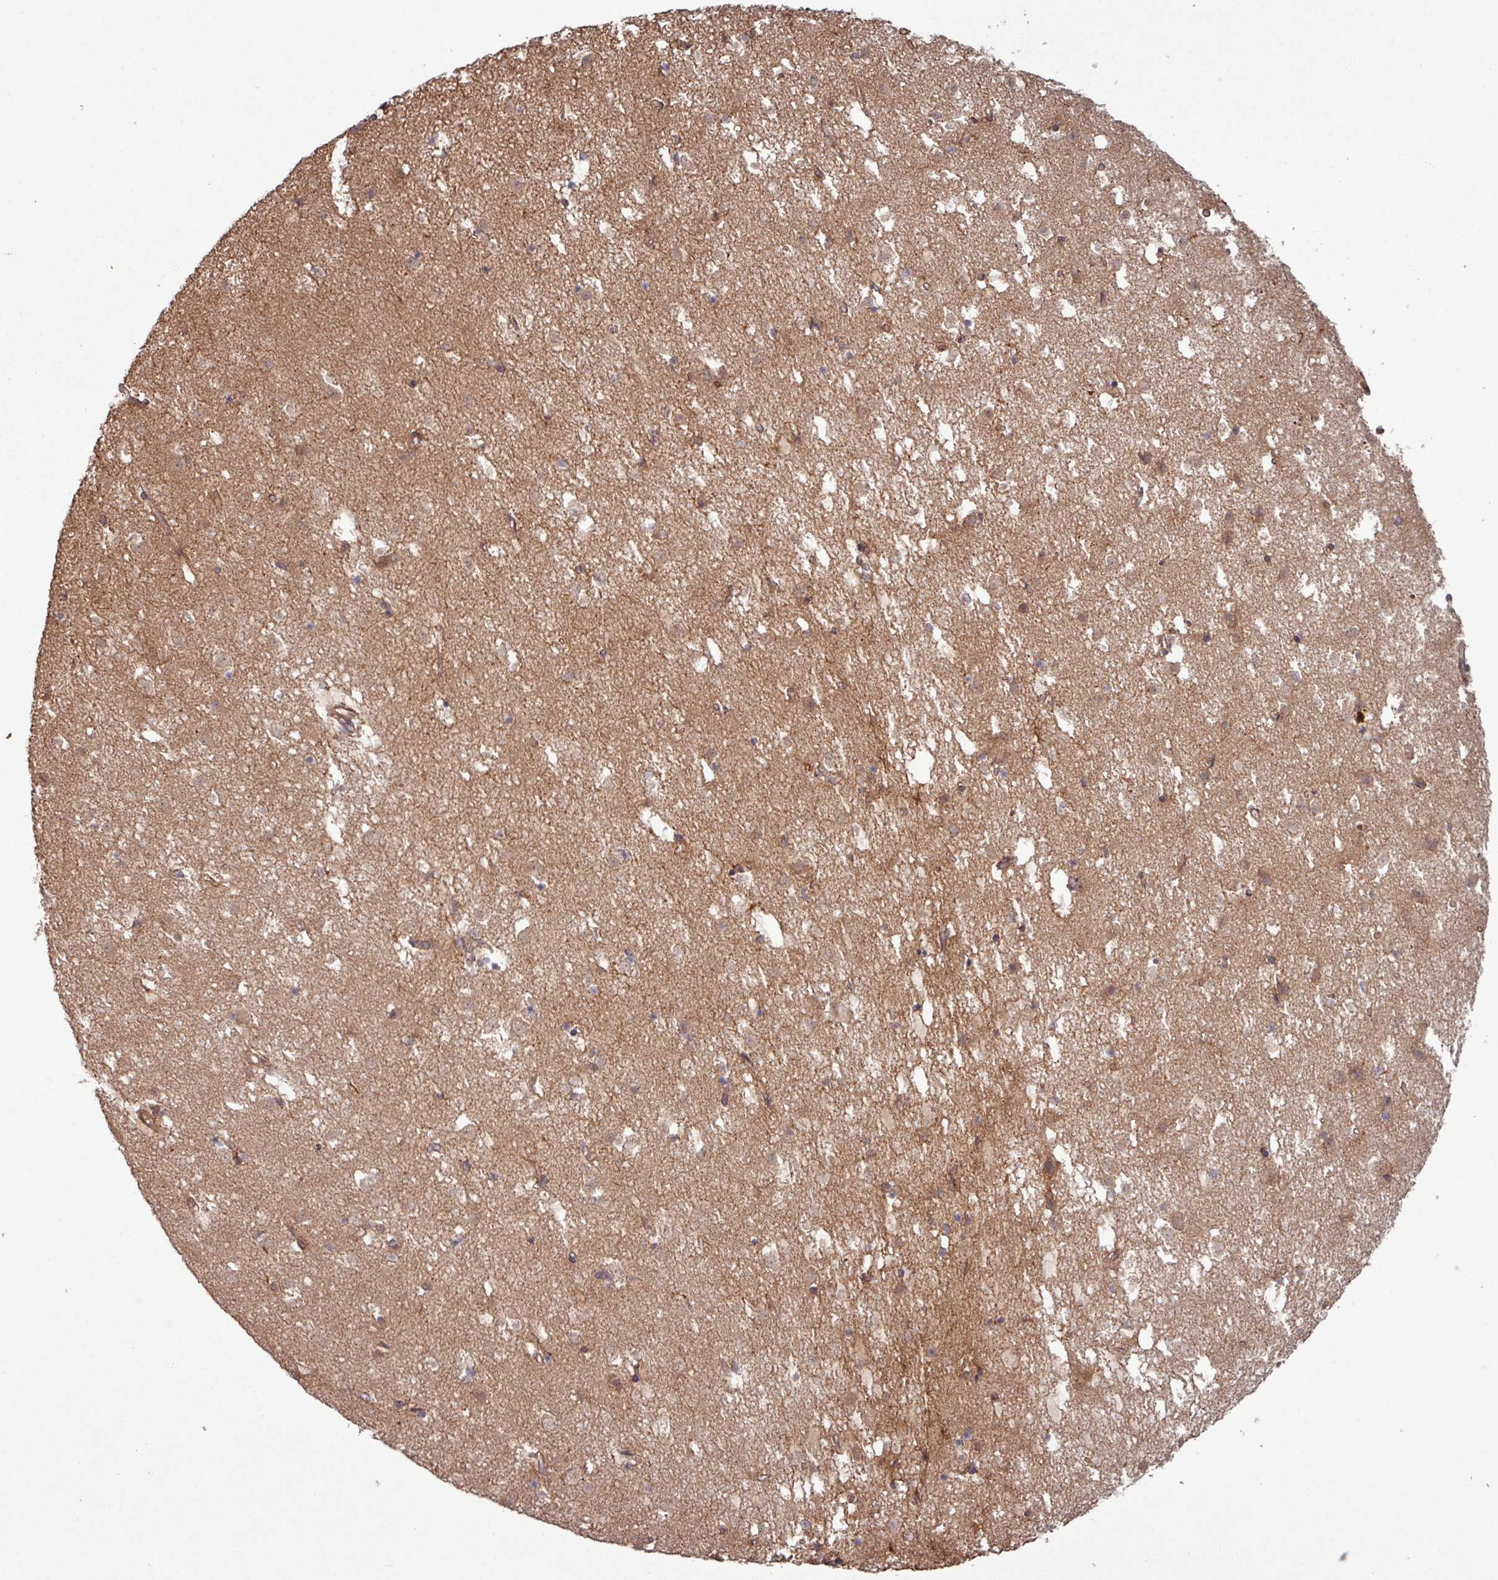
{"staining": {"intensity": "moderate", "quantity": "25%-75%", "location": "cytoplasmic/membranous"}, "tissue": "caudate", "cell_type": "Glial cells", "image_type": "normal", "snomed": [{"axis": "morphology", "description": "Normal tissue, NOS"}, {"axis": "topography", "description": "Lateral ventricle wall"}], "caption": "Immunohistochemistry image of unremarkable caudate: caudate stained using immunohistochemistry (IHC) demonstrates medium levels of moderate protein expression localized specifically in the cytoplasmic/membranous of glial cells, appearing as a cytoplasmic/membranous brown color.", "gene": "TRABD2A", "patient": {"sex": "male", "age": 58}}